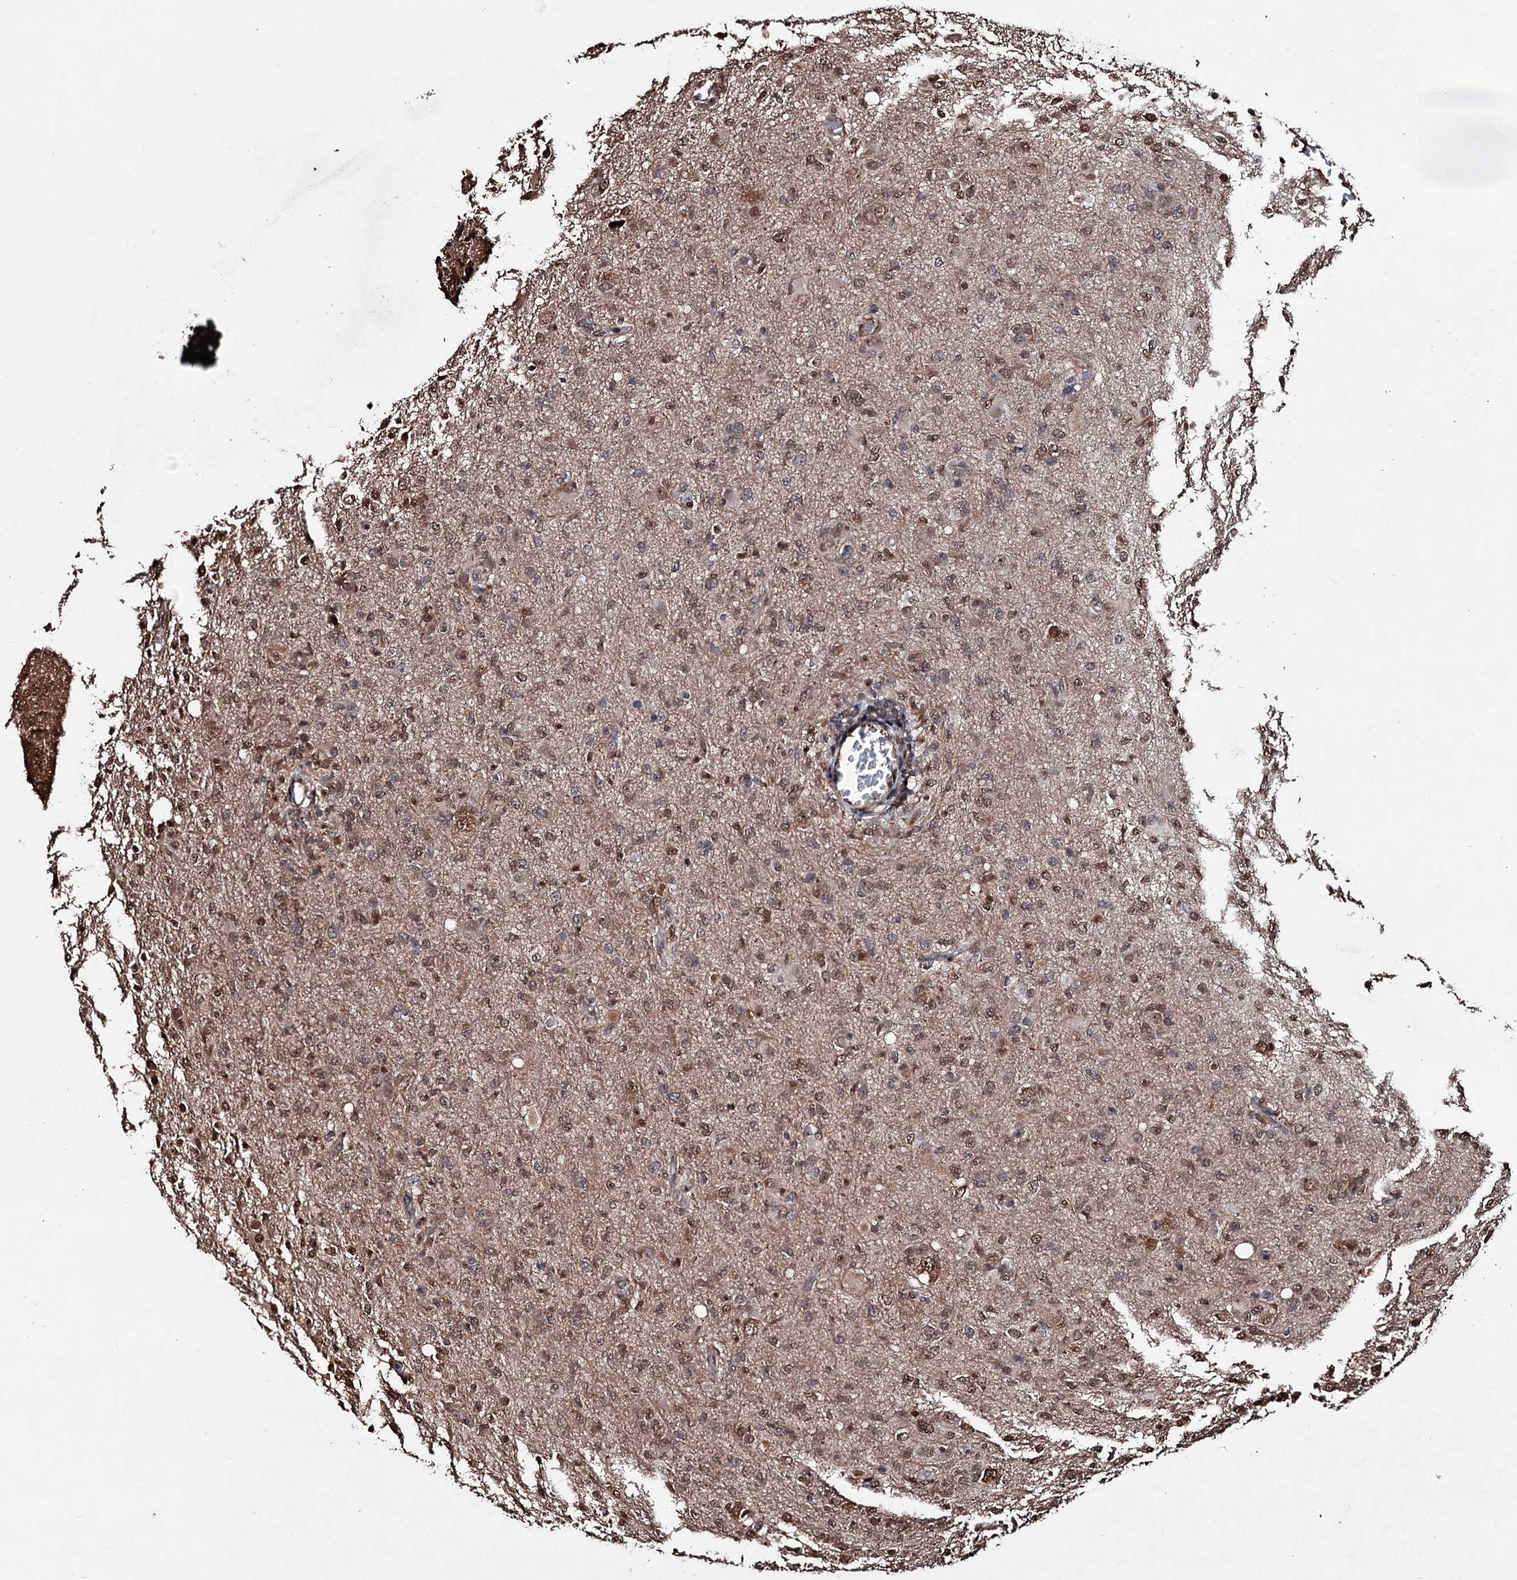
{"staining": {"intensity": "moderate", "quantity": "25%-75%", "location": "nuclear"}, "tissue": "glioma", "cell_type": "Tumor cells", "image_type": "cancer", "snomed": [{"axis": "morphology", "description": "Glioma, malignant, High grade"}, {"axis": "topography", "description": "Brain"}], "caption": "Malignant high-grade glioma stained for a protein (brown) demonstrates moderate nuclear positive positivity in about 25%-75% of tumor cells.", "gene": "EYA4", "patient": {"sex": "female", "age": 57}}